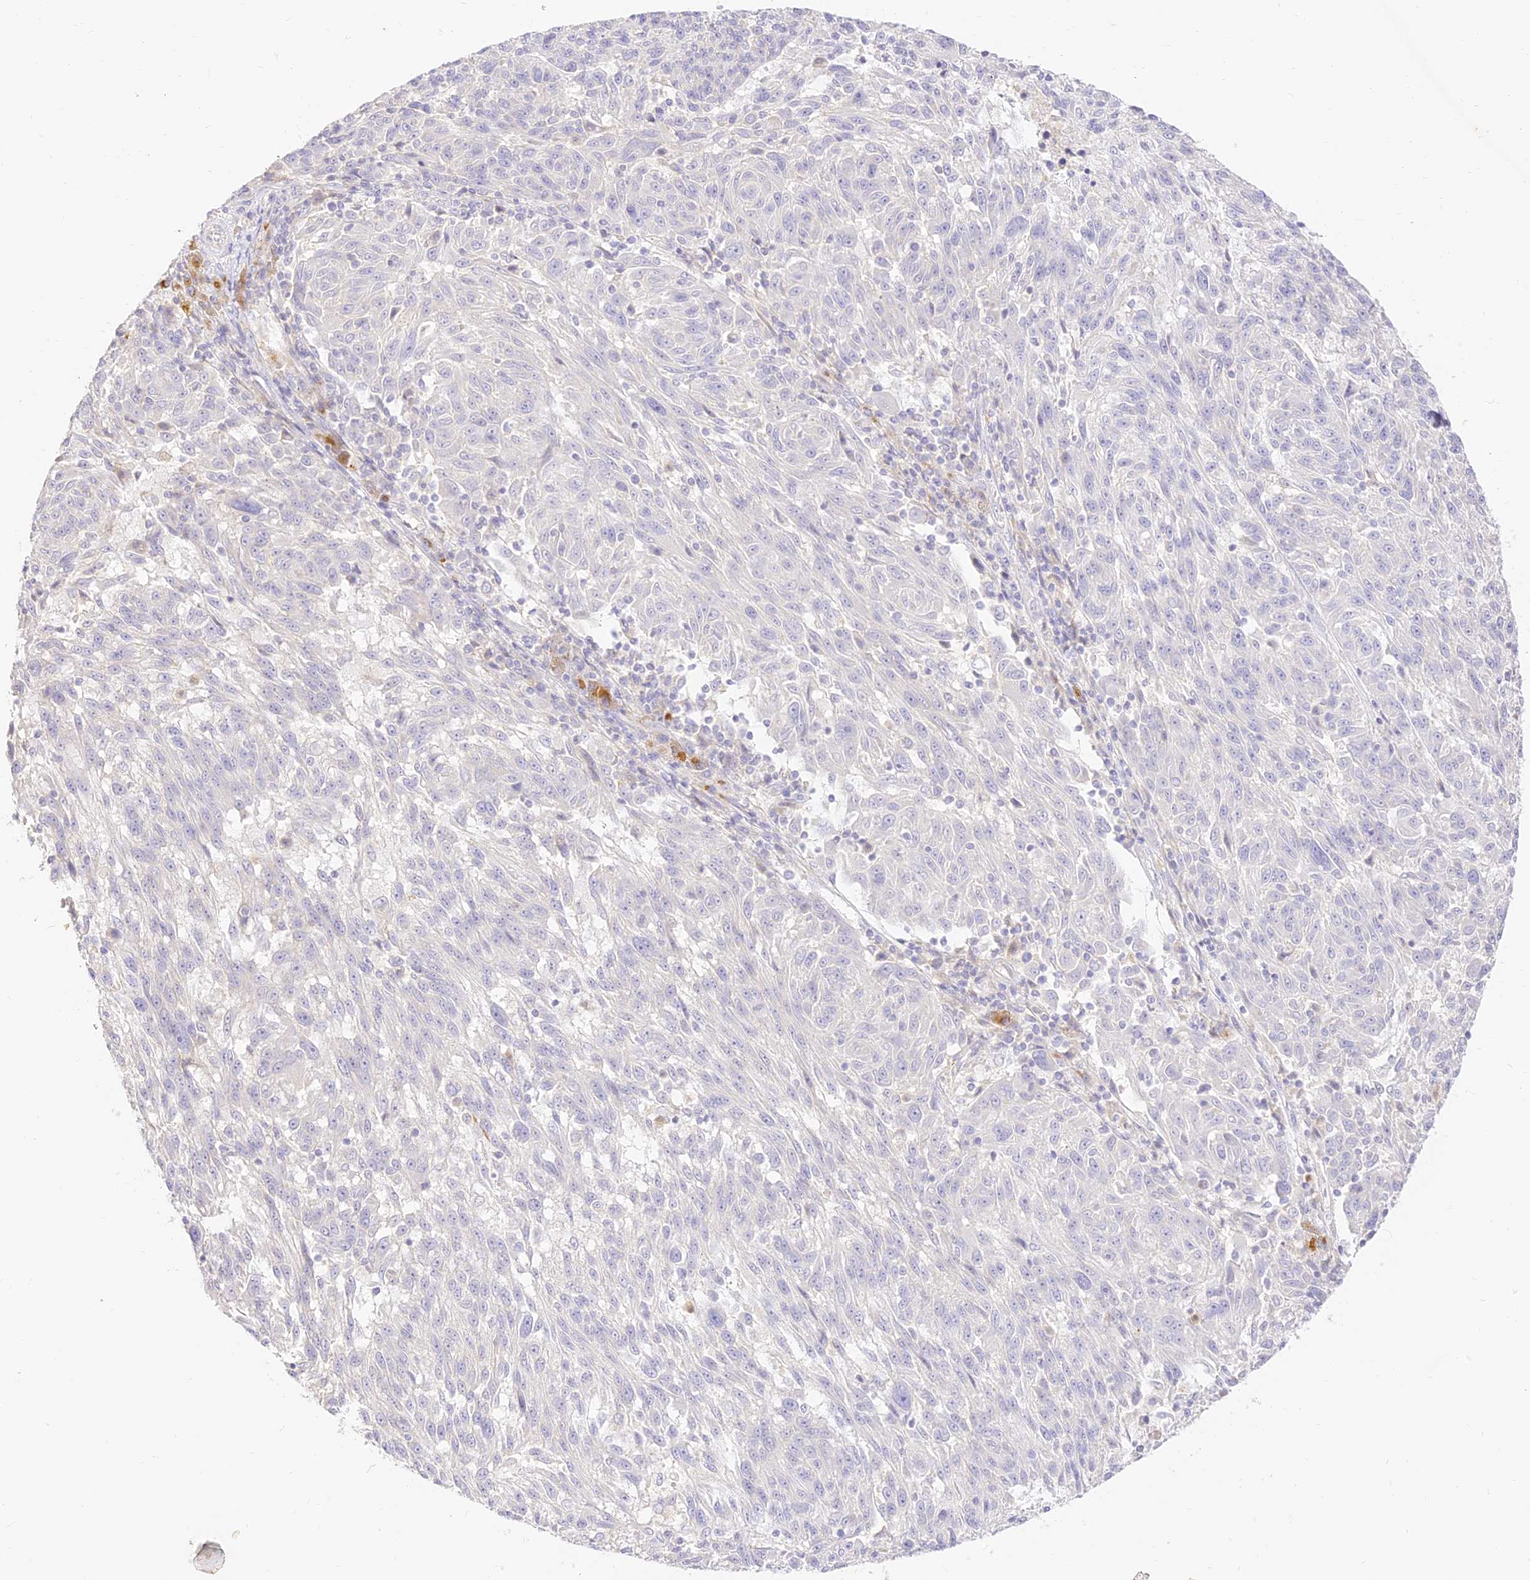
{"staining": {"intensity": "negative", "quantity": "none", "location": "none"}, "tissue": "melanoma", "cell_type": "Tumor cells", "image_type": "cancer", "snomed": [{"axis": "morphology", "description": "Malignant melanoma, NOS"}, {"axis": "topography", "description": "Skin"}], "caption": "IHC of melanoma shows no staining in tumor cells. The staining was performed using DAB (3,3'-diaminobenzidine) to visualize the protein expression in brown, while the nuclei were stained in blue with hematoxylin (Magnification: 20x).", "gene": "SEC13", "patient": {"sex": "male", "age": 53}}